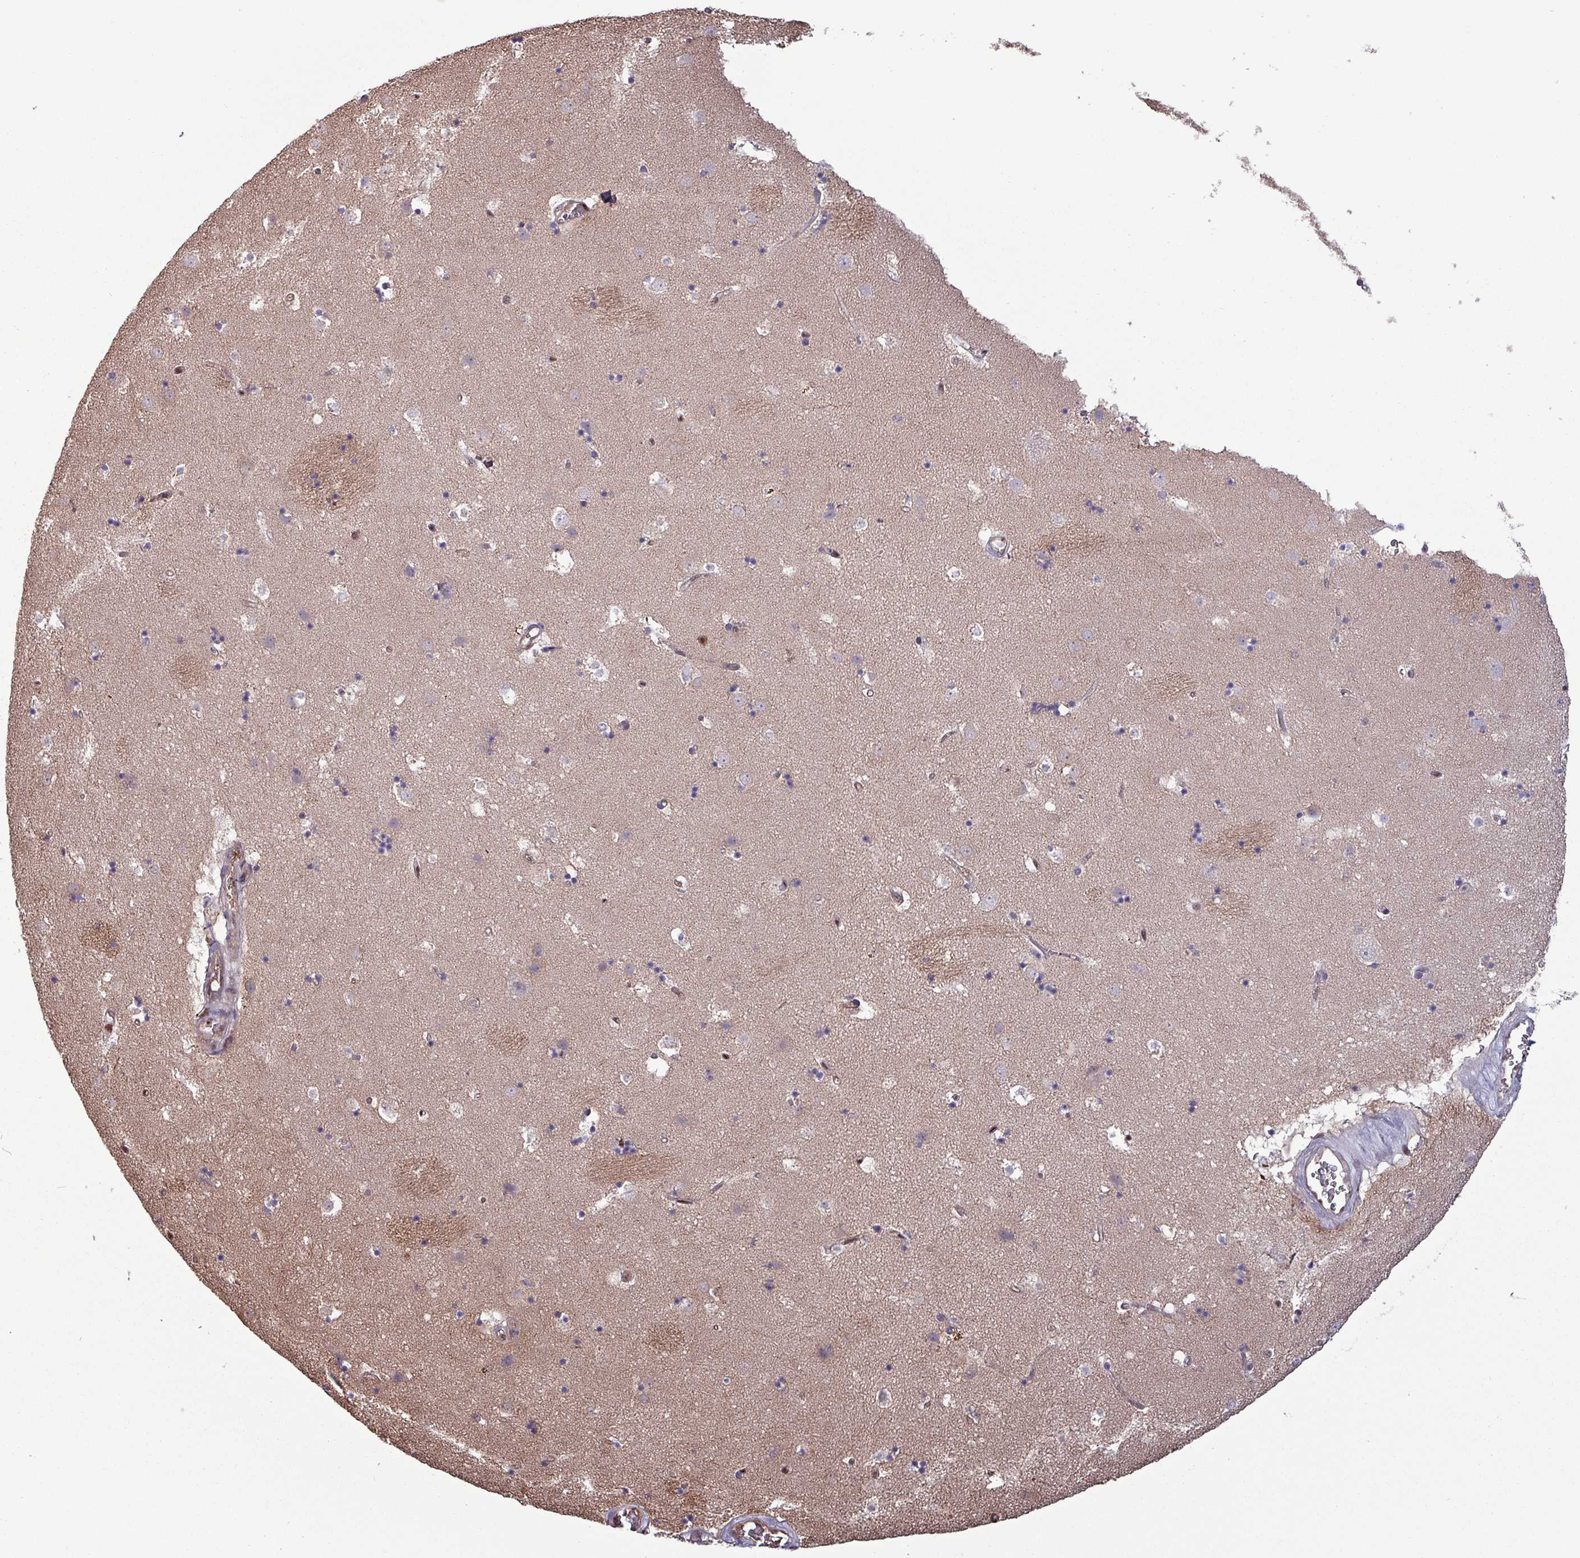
{"staining": {"intensity": "weak", "quantity": "<25%", "location": "cytoplasmic/membranous"}, "tissue": "caudate", "cell_type": "Glial cells", "image_type": "normal", "snomed": [{"axis": "morphology", "description": "Normal tissue, NOS"}, {"axis": "topography", "description": "Lateral ventricle wall"}], "caption": "The immunohistochemistry (IHC) image has no significant positivity in glial cells of caudate.", "gene": "PSMB8", "patient": {"sex": "male", "age": 58}}